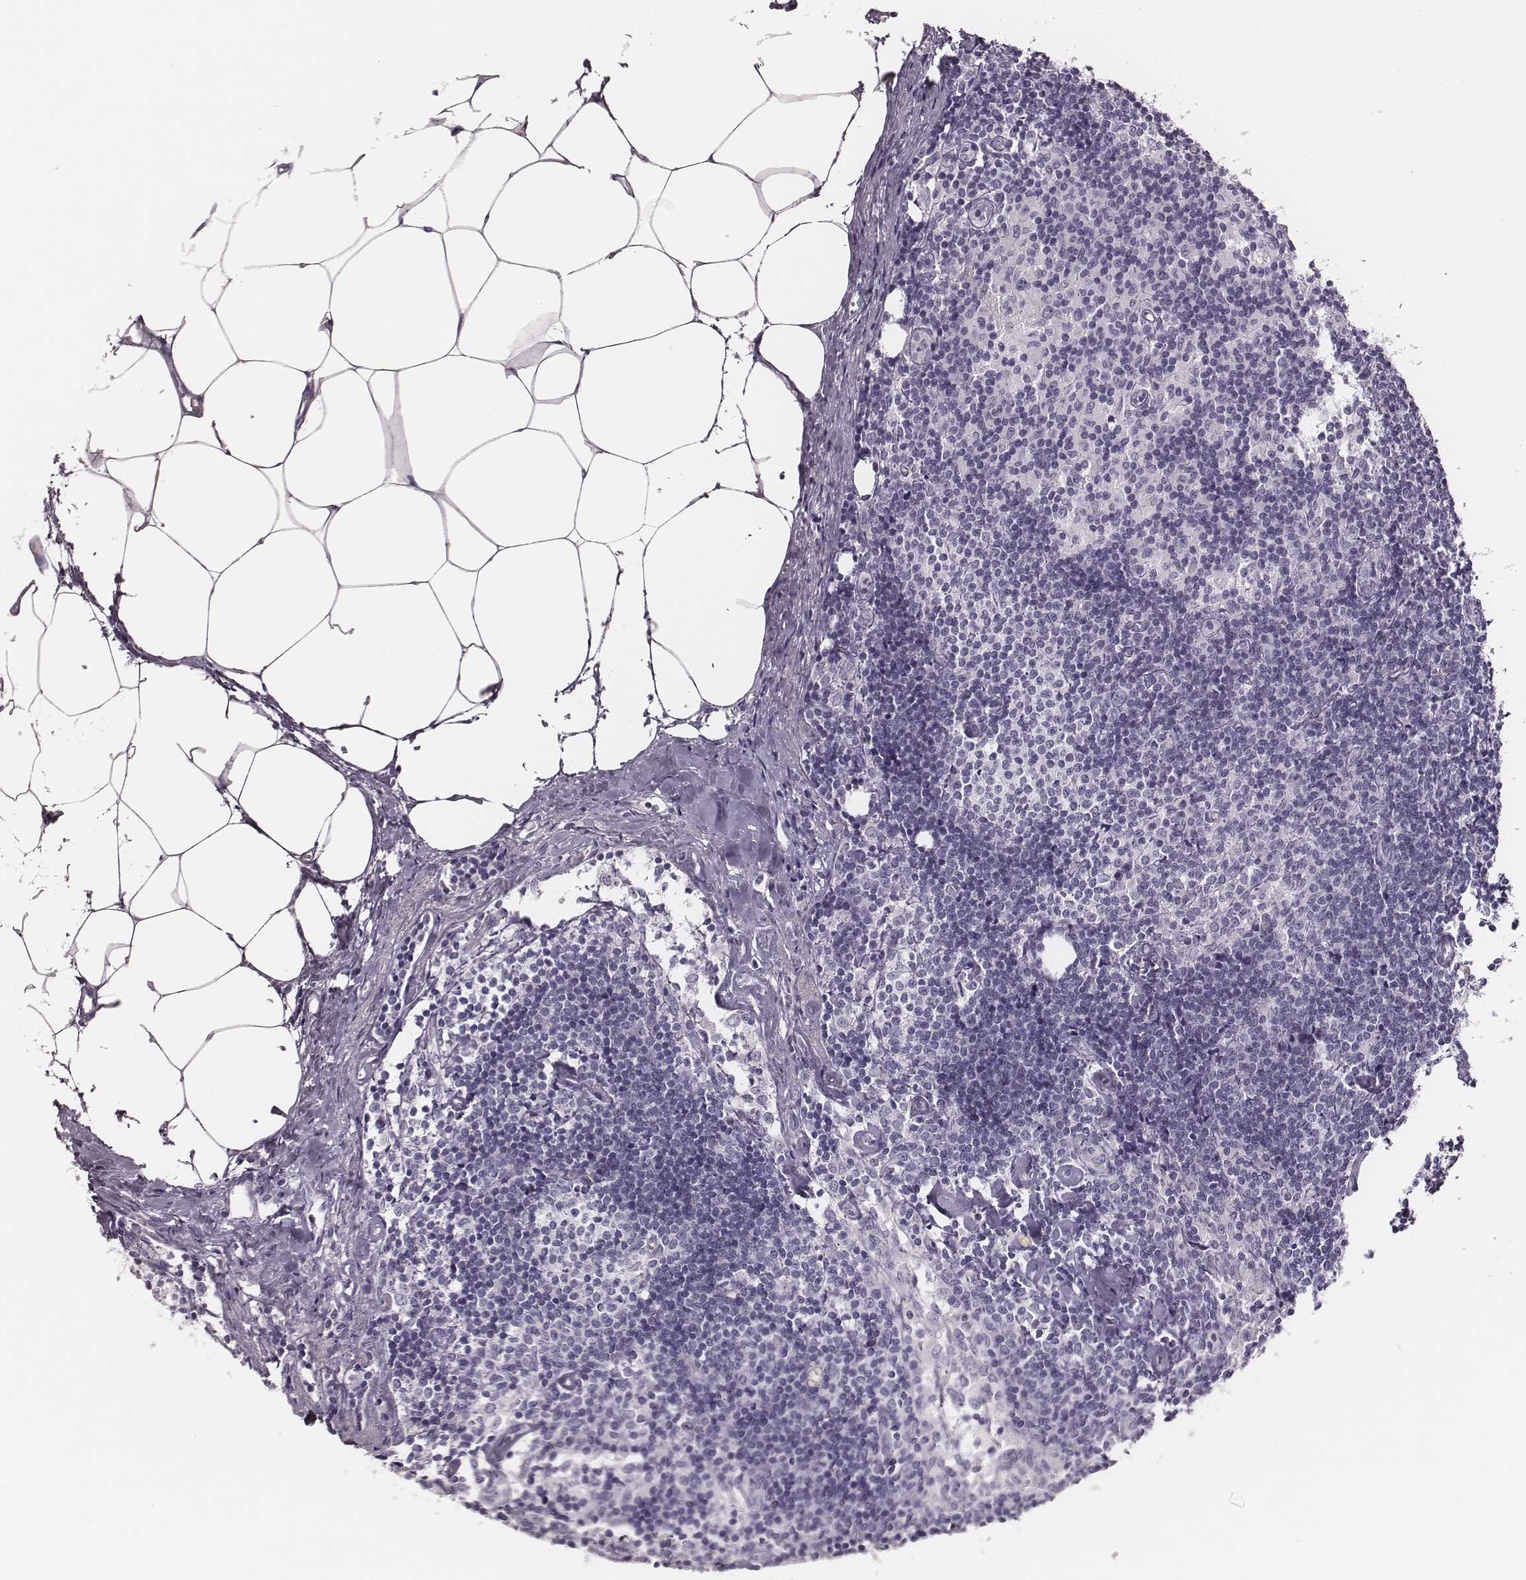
{"staining": {"intensity": "negative", "quantity": "none", "location": "none"}, "tissue": "lymph node", "cell_type": "Germinal center cells", "image_type": "normal", "snomed": [{"axis": "morphology", "description": "Normal tissue, NOS"}, {"axis": "topography", "description": "Lymph node"}], "caption": "The micrograph displays no staining of germinal center cells in normal lymph node. (IHC, brightfield microscopy, high magnification).", "gene": "ADGRF4", "patient": {"sex": "female", "age": 69}}